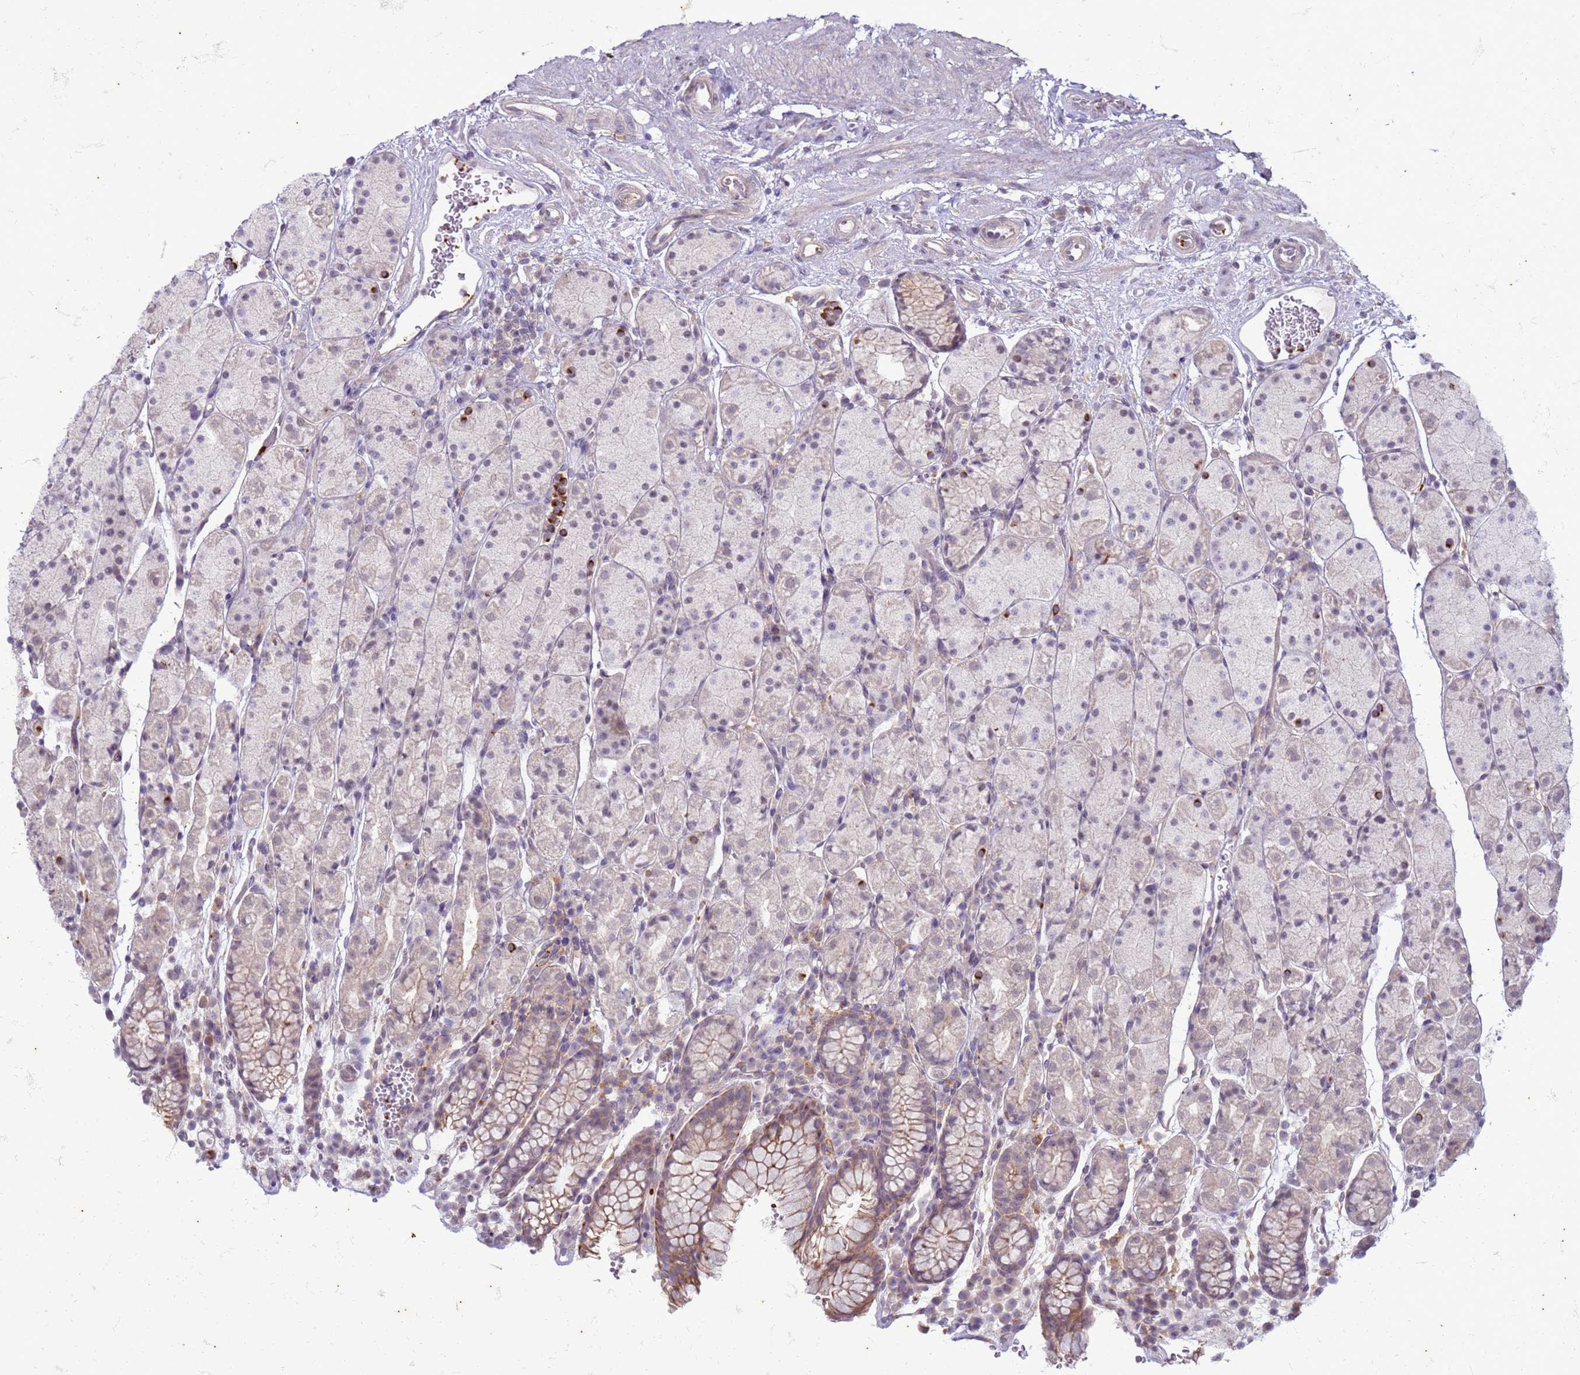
{"staining": {"intensity": "moderate", "quantity": "<25%", "location": "cytoplasmic/membranous"}, "tissue": "stomach", "cell_type": "Glandular cells", "image_type": "normal", "snomed": [{"axis": "morphology", "description": "Normal tissue, NOS"}, {"axis": "topography", "description": "Stomach, upper"}, {"axis": "topography", "description": "Stomach"}], "caption": "A high-resolution photomicrograph shows immunohistochemistry (IHC) staining of unremarkable stomach, which reveals moderate cytoplasmic/membranous expression in approximately <25% of glandular cells.", "gene": "SLC15A3", "patient": {"sex": "male", "age": 62}}